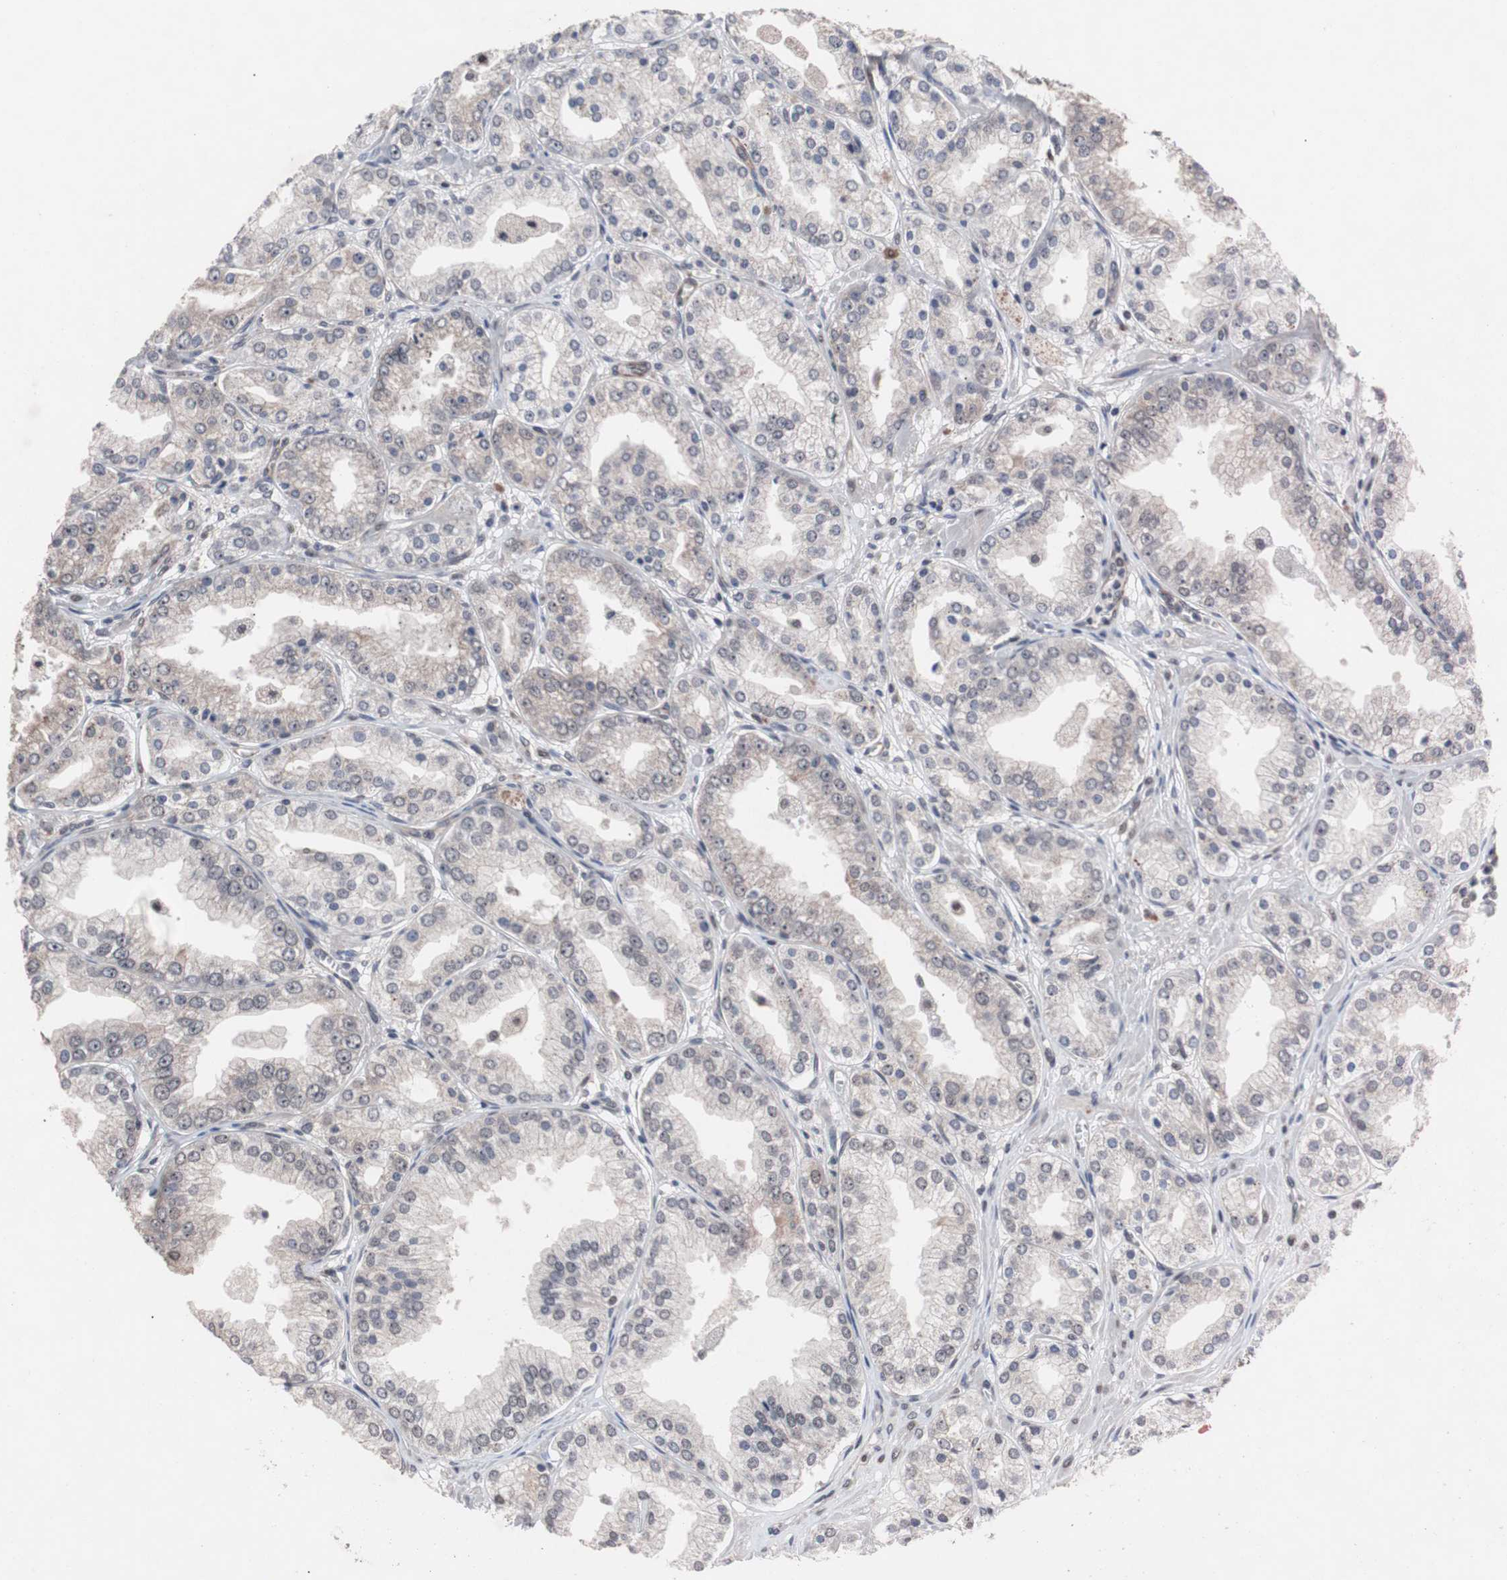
{"staining": {"intensity": "weak", "quantity": "25%-75%", "location": "cytoplasmic/membranous"}, "tissue": "prostate cancer", "cell_type": "Tumor cells", "image_type": "cancer", "snomed": [{"axis": "morphology", "description": "Adenocarcinoma, High grade"}, {"axis": "topography", "description": "Prostate"}], "caption": "A brown stain highlights weak cytoplasmic/membranous staining of a protein in high-grade adenocarcinoma (prostate) tumor cells.", "gene": "GTF2F2", "patient": {"sex": "male", "age": 61}}